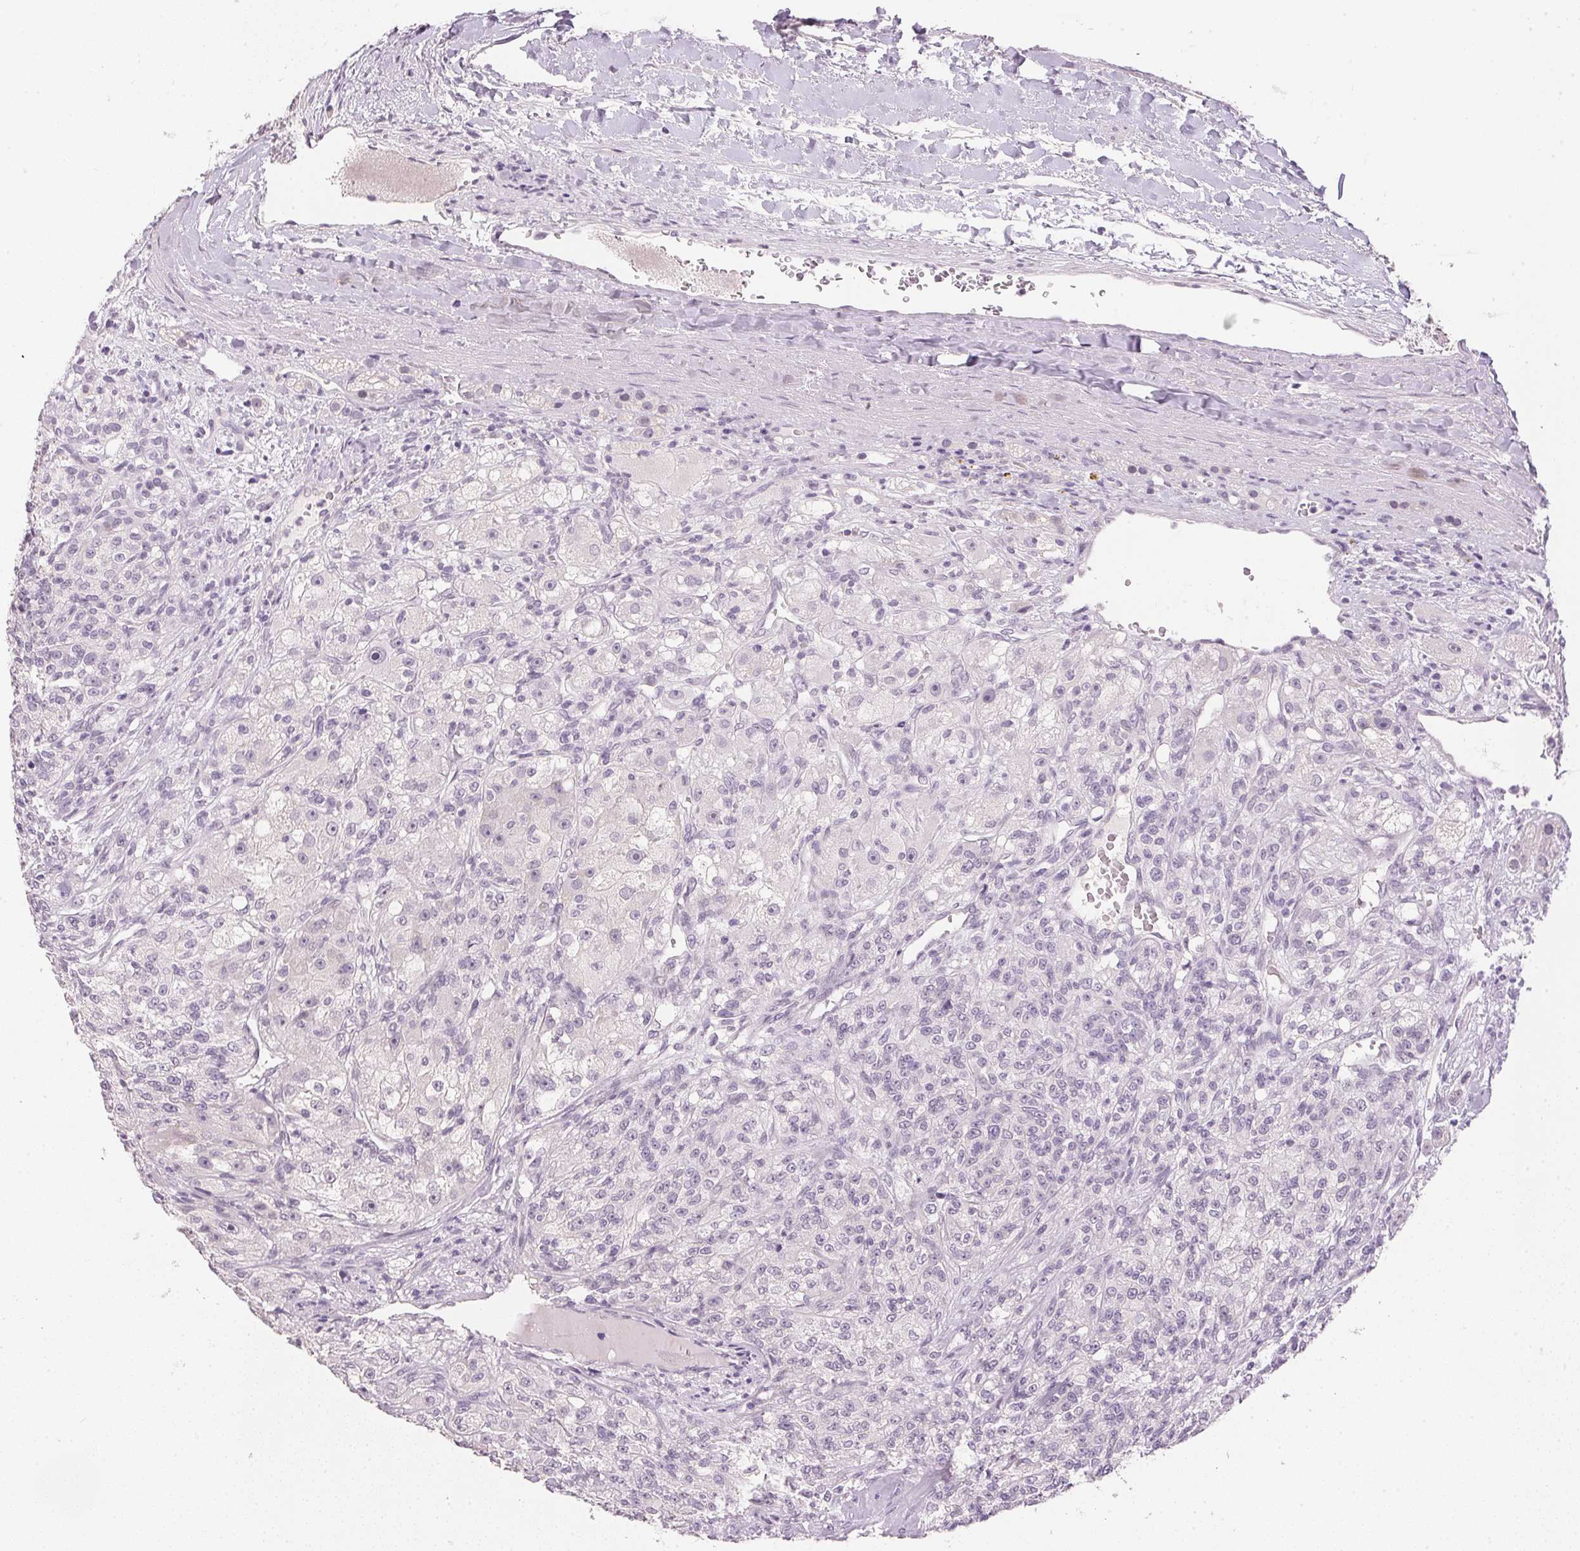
{"staining": {"intensity": "negative", "quantity": "none", "location": "none"}, "tissue": "renal cancer", "cell_type": "Tumor cells", "image_type": "cancer", "snomed": [{"axis": "morphology", "description": "Adenocarcinoma, NOS"}, {"axis": "topography", "description": "Kidney"}], "caption": "The IHC photomicrograph has no significant staining in tumor cells of adenocarcinoma (renal) tissue. (DAB immunohistochemistry (IHC) visualized using brightfield microscopy, high magnification).", "gene": "IGFBP1", "patient": {"sex": "female", "age": 63}}